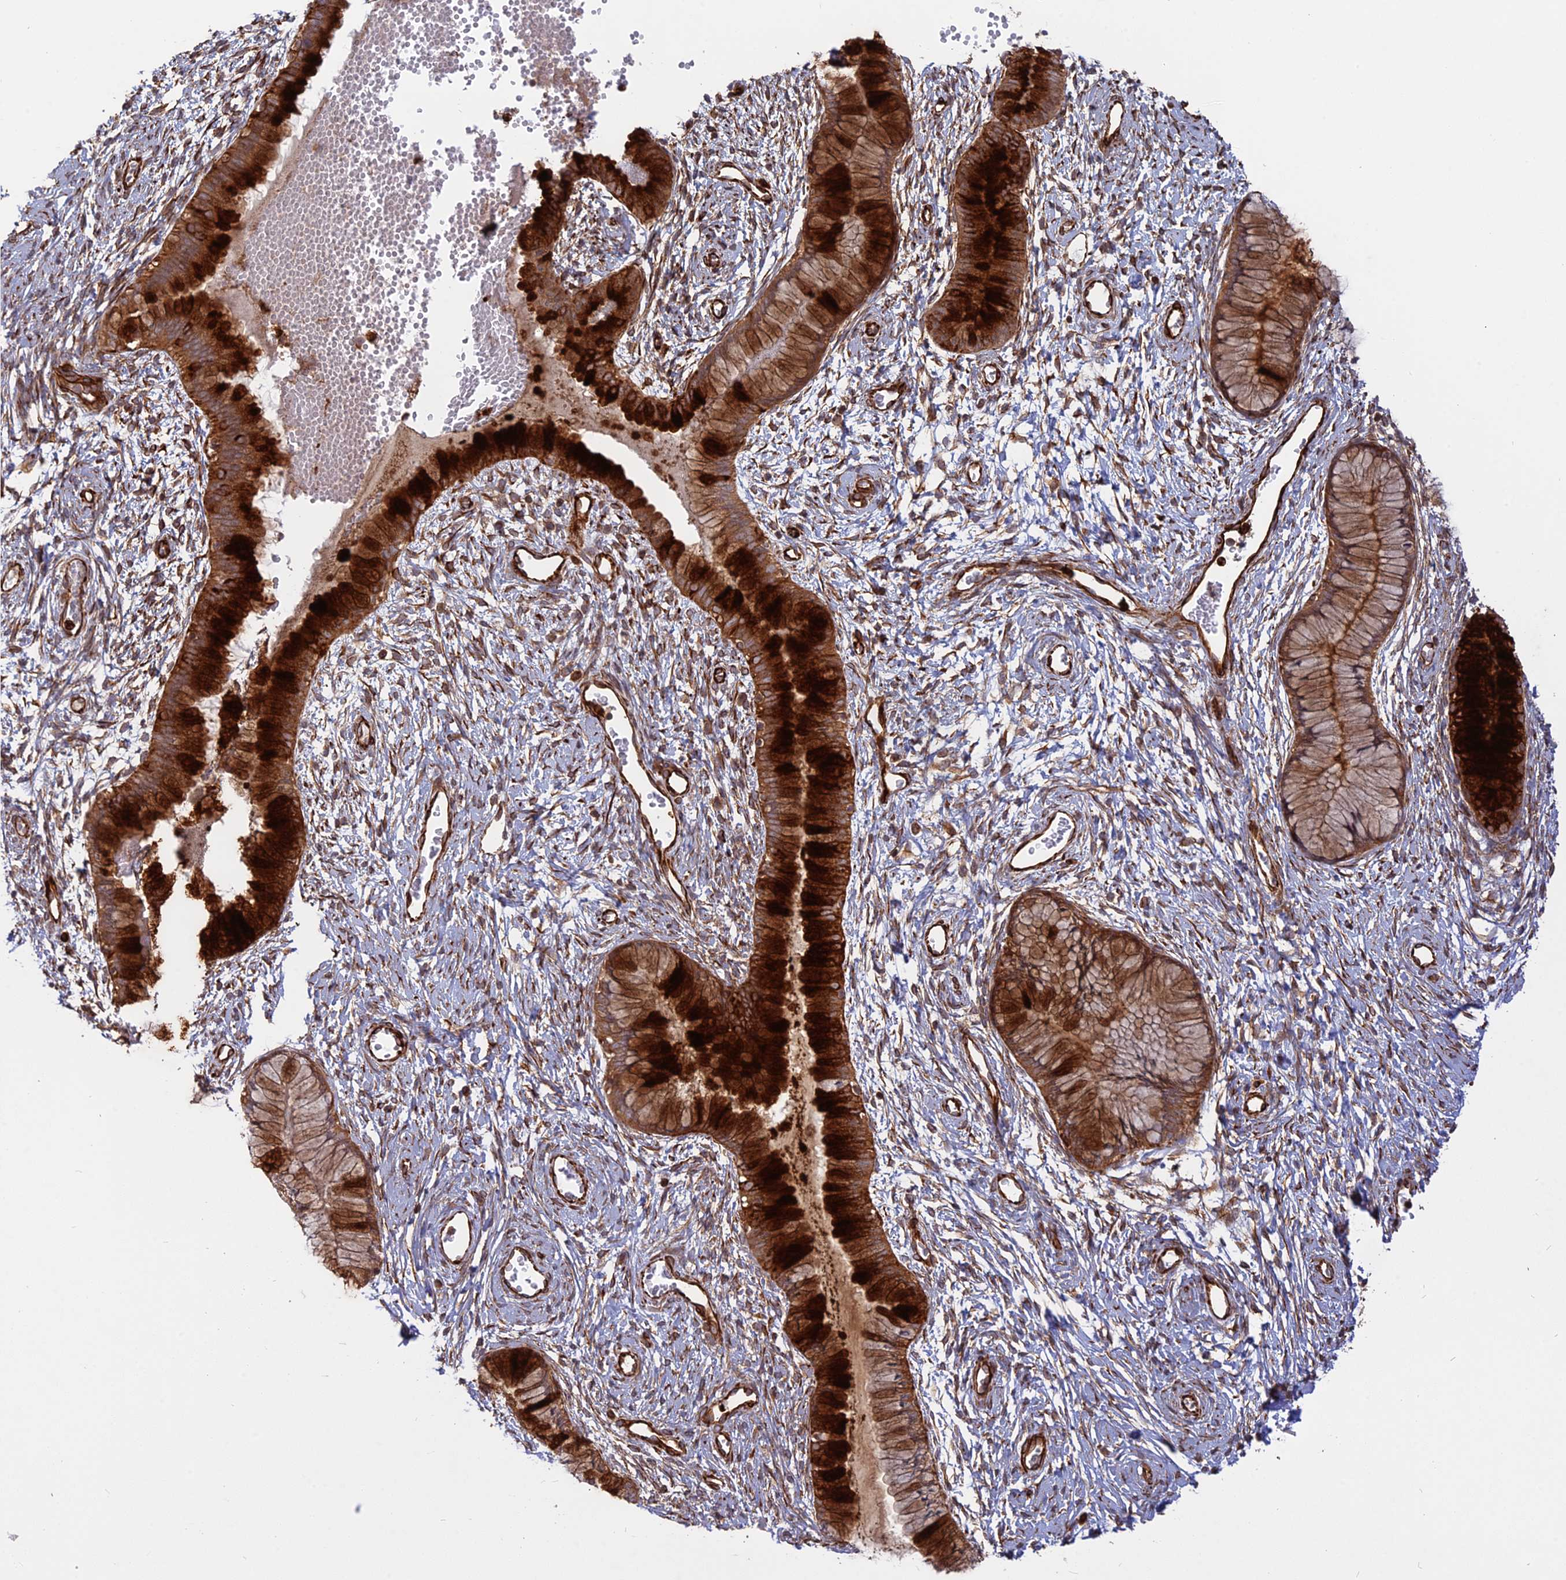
{"staining": {"intensity": "strong", "quantity": ">75%", "location": "cytoplasmic/membranous"}, "tissue": "cervix", "cell_type": "Glandular cells", "image_type": "normal", "snomed": [{"axis": "morphology", "description": "Normal tissue, NOS"}, {"axis": "topography", "description": "Cervix"}], "caption": "A high-resolution histopathology image shows immunohistochemistry (IHC) staining of normal cervix, which shows strong cytoplasmic/membranous staining in about >75% of glandular cells. (DAB (3,3'-diaminobenzidine) IHC with brightfield microscopy, high magnification).", "gene": "PHLDB3", "patient": {"sex": "female", "age": 42}}